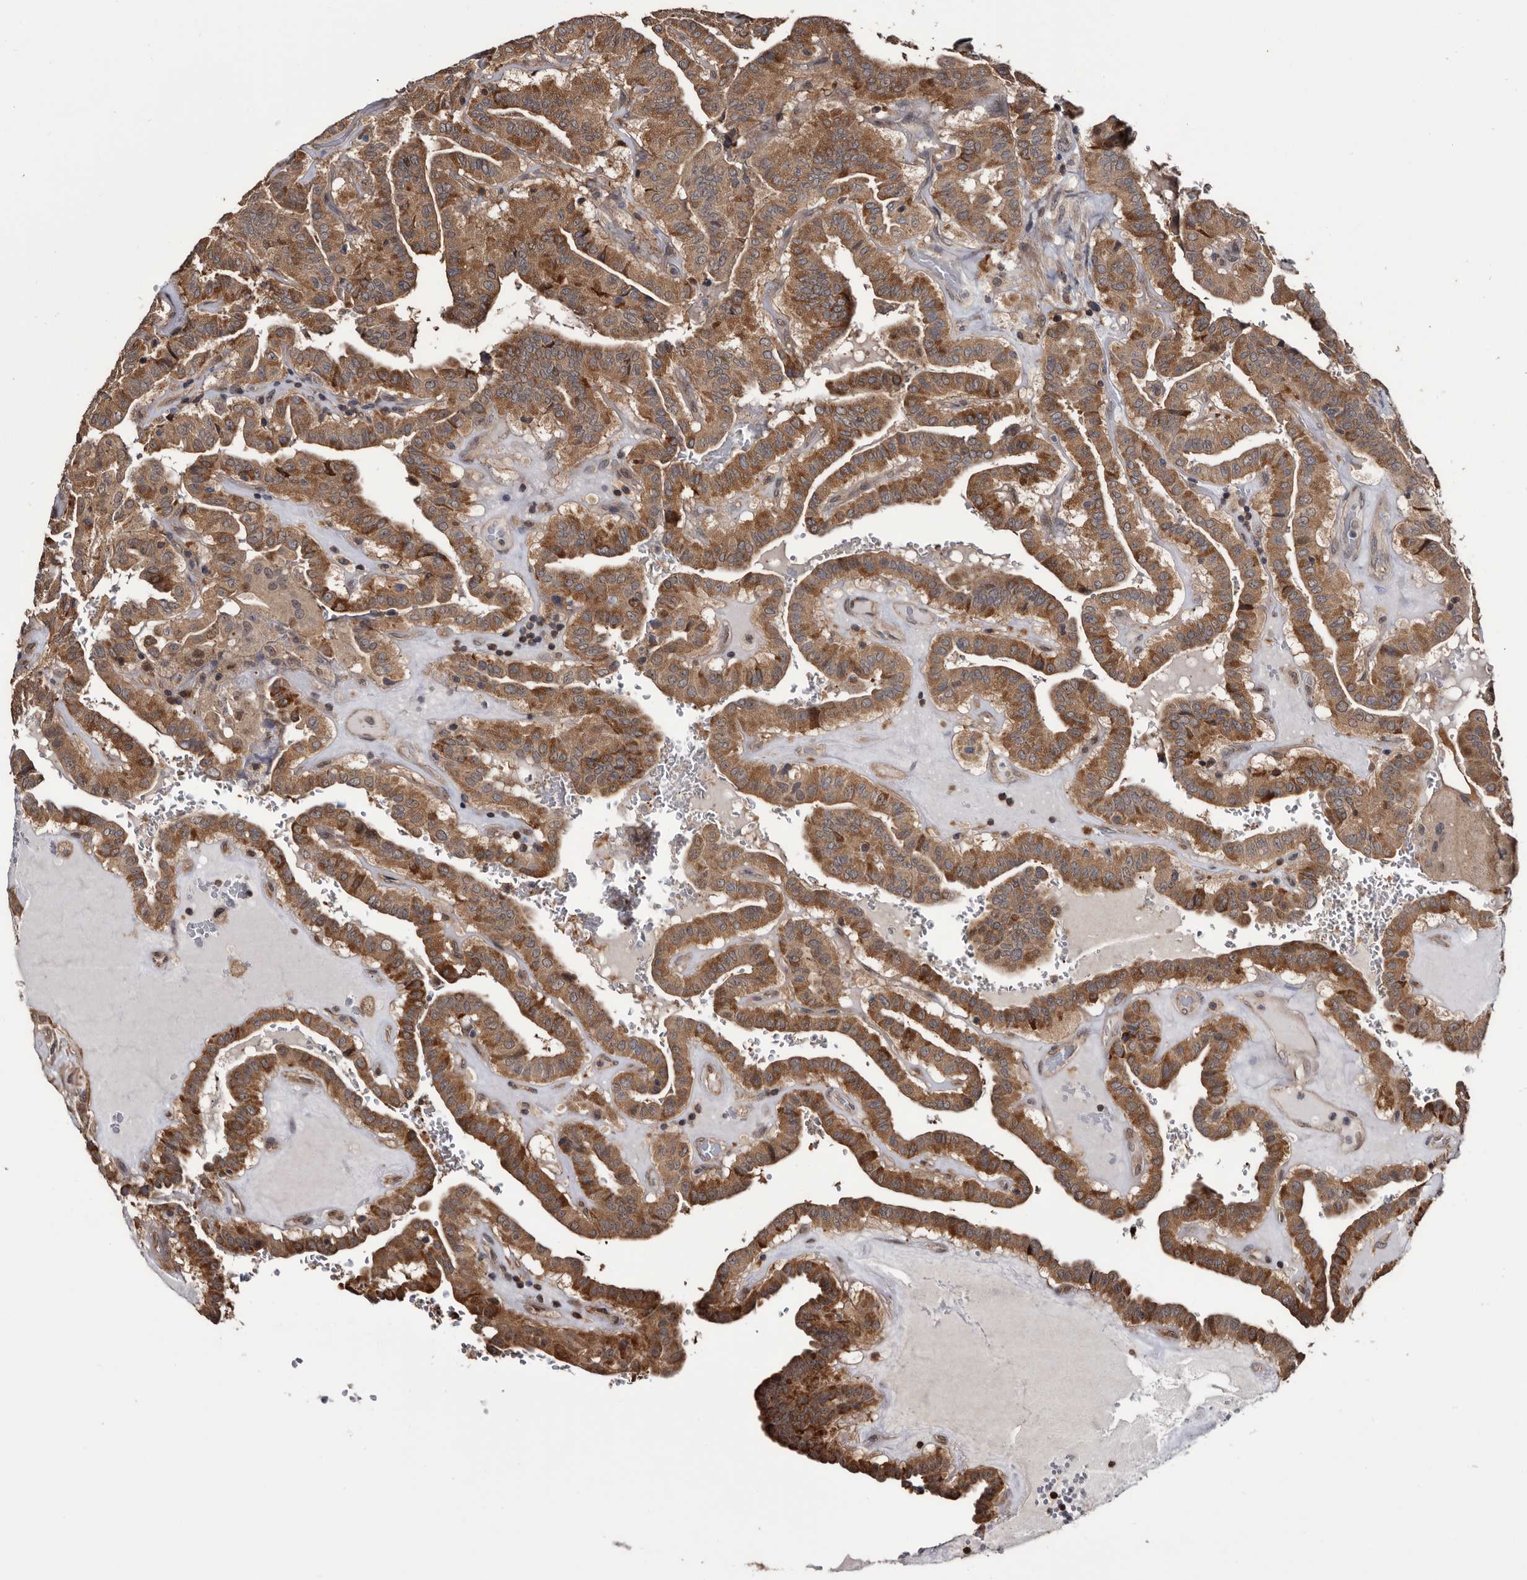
{"staining": {"intensity": "moderate", "quantity": ">75%", "location": "cytoplasmic/membranous"}, "tissue": "thyroid cancer", "cell_type": "Tumor cells", "image_type": "cancer", "snomed": [{"axis": "morphology", "description": "Papillary adenocarcinoma, NOS"}, {"axis": "topography", "description": "Thyroid gland"}], "caption": "Moderate cytoplasmic/membranous protein expression is identified in about >75% of tumor cells in thyroid papillary adenocarcinoma.", "gene": "TTI2", "patient": {"sex": "male", "age": 77}}